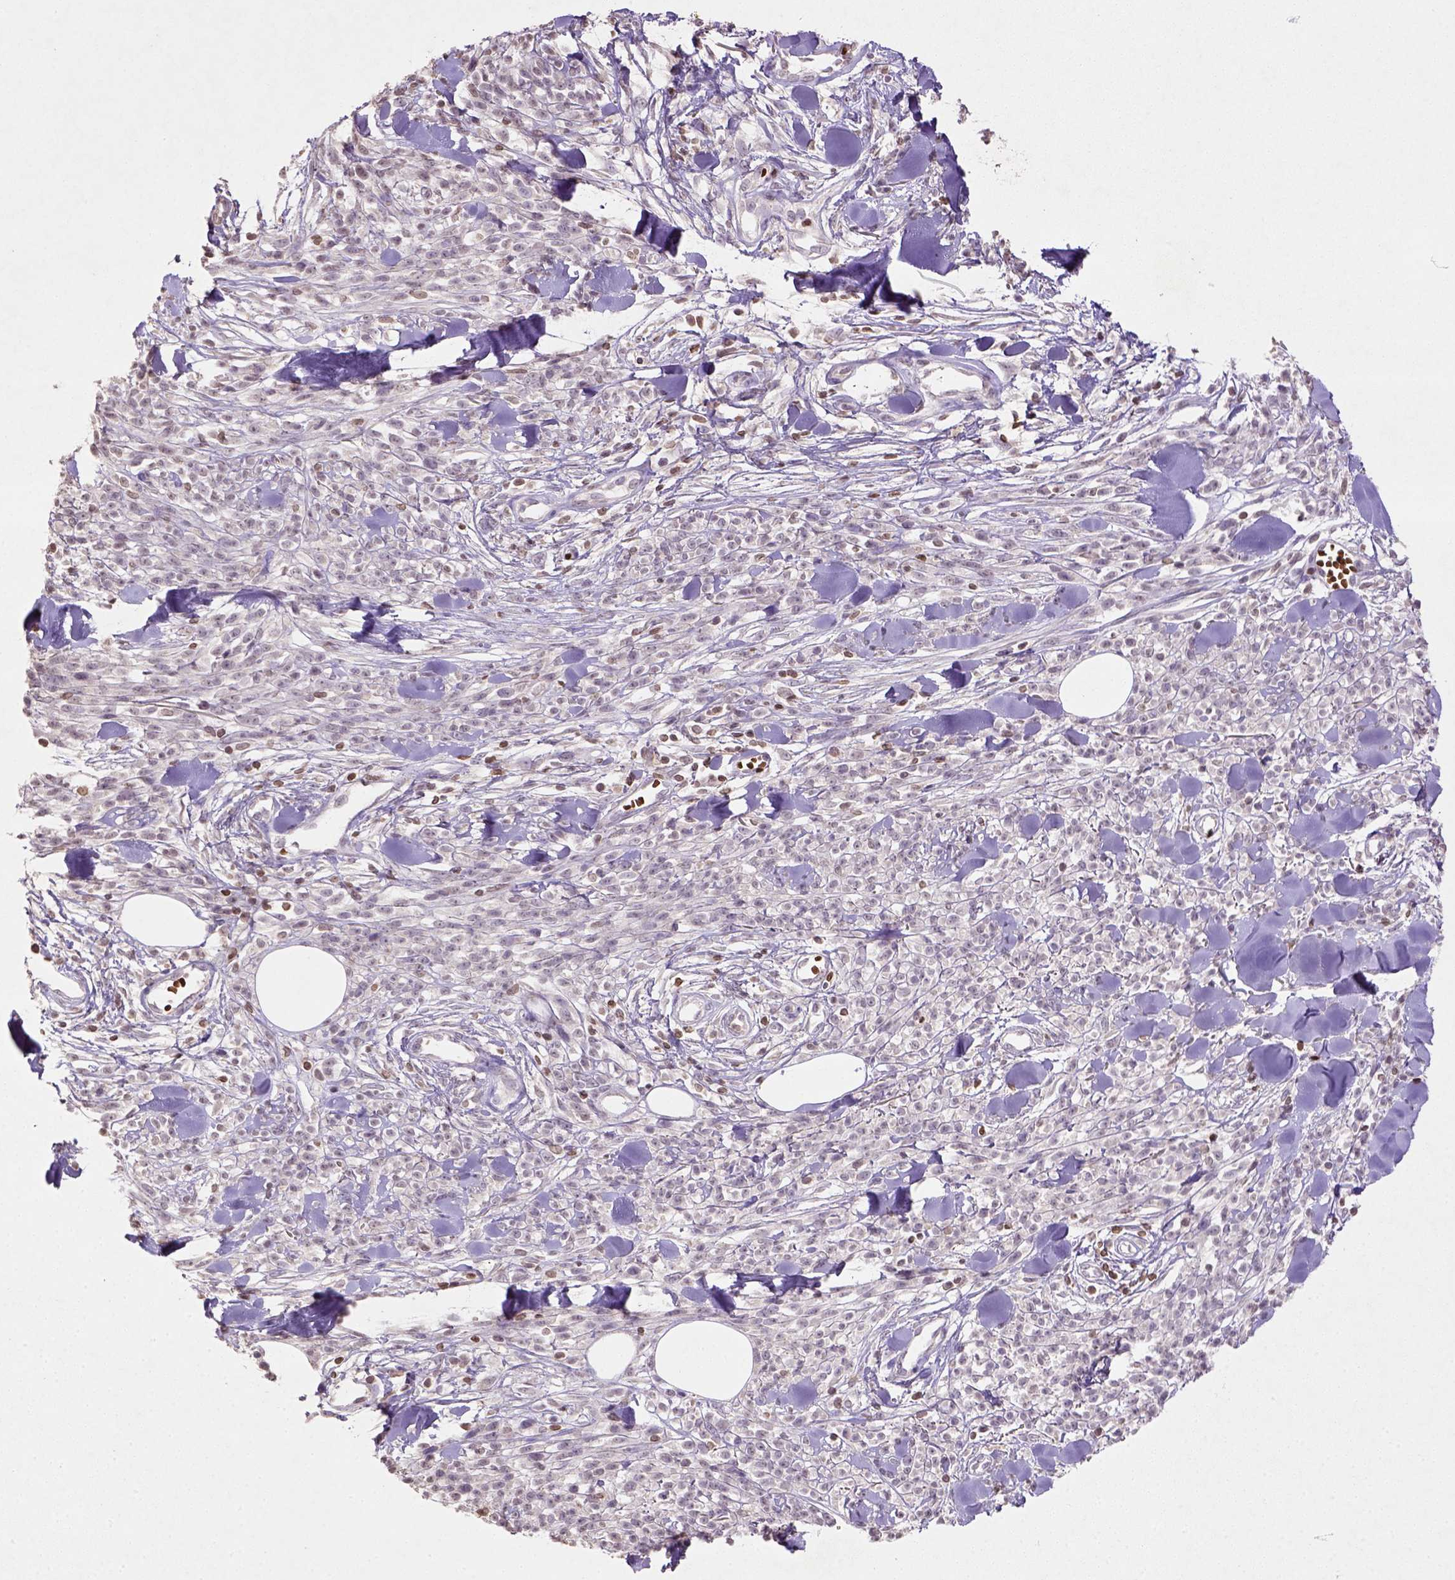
{"staining": {"intensity": "negative", "quantity": "none", "location": "none"}, "tissue": "melanoma", "cell_type": "Tumor cells", "image_type": "cancer", "snomed": [{"axis": "morphology", "description": "Malignant melanoma, NOS"}, {"axis": "topography", "description": "Skin"}, {"axis": "topography", "description": "Skin of trunk"}], "caption": "This is a micrograph of immunohistochemistry (IHC) staining of melanoma, which shows no staining in tumor cells.", "gene": "NUDT3", "patient": {"sex": "male", "age": 74}}